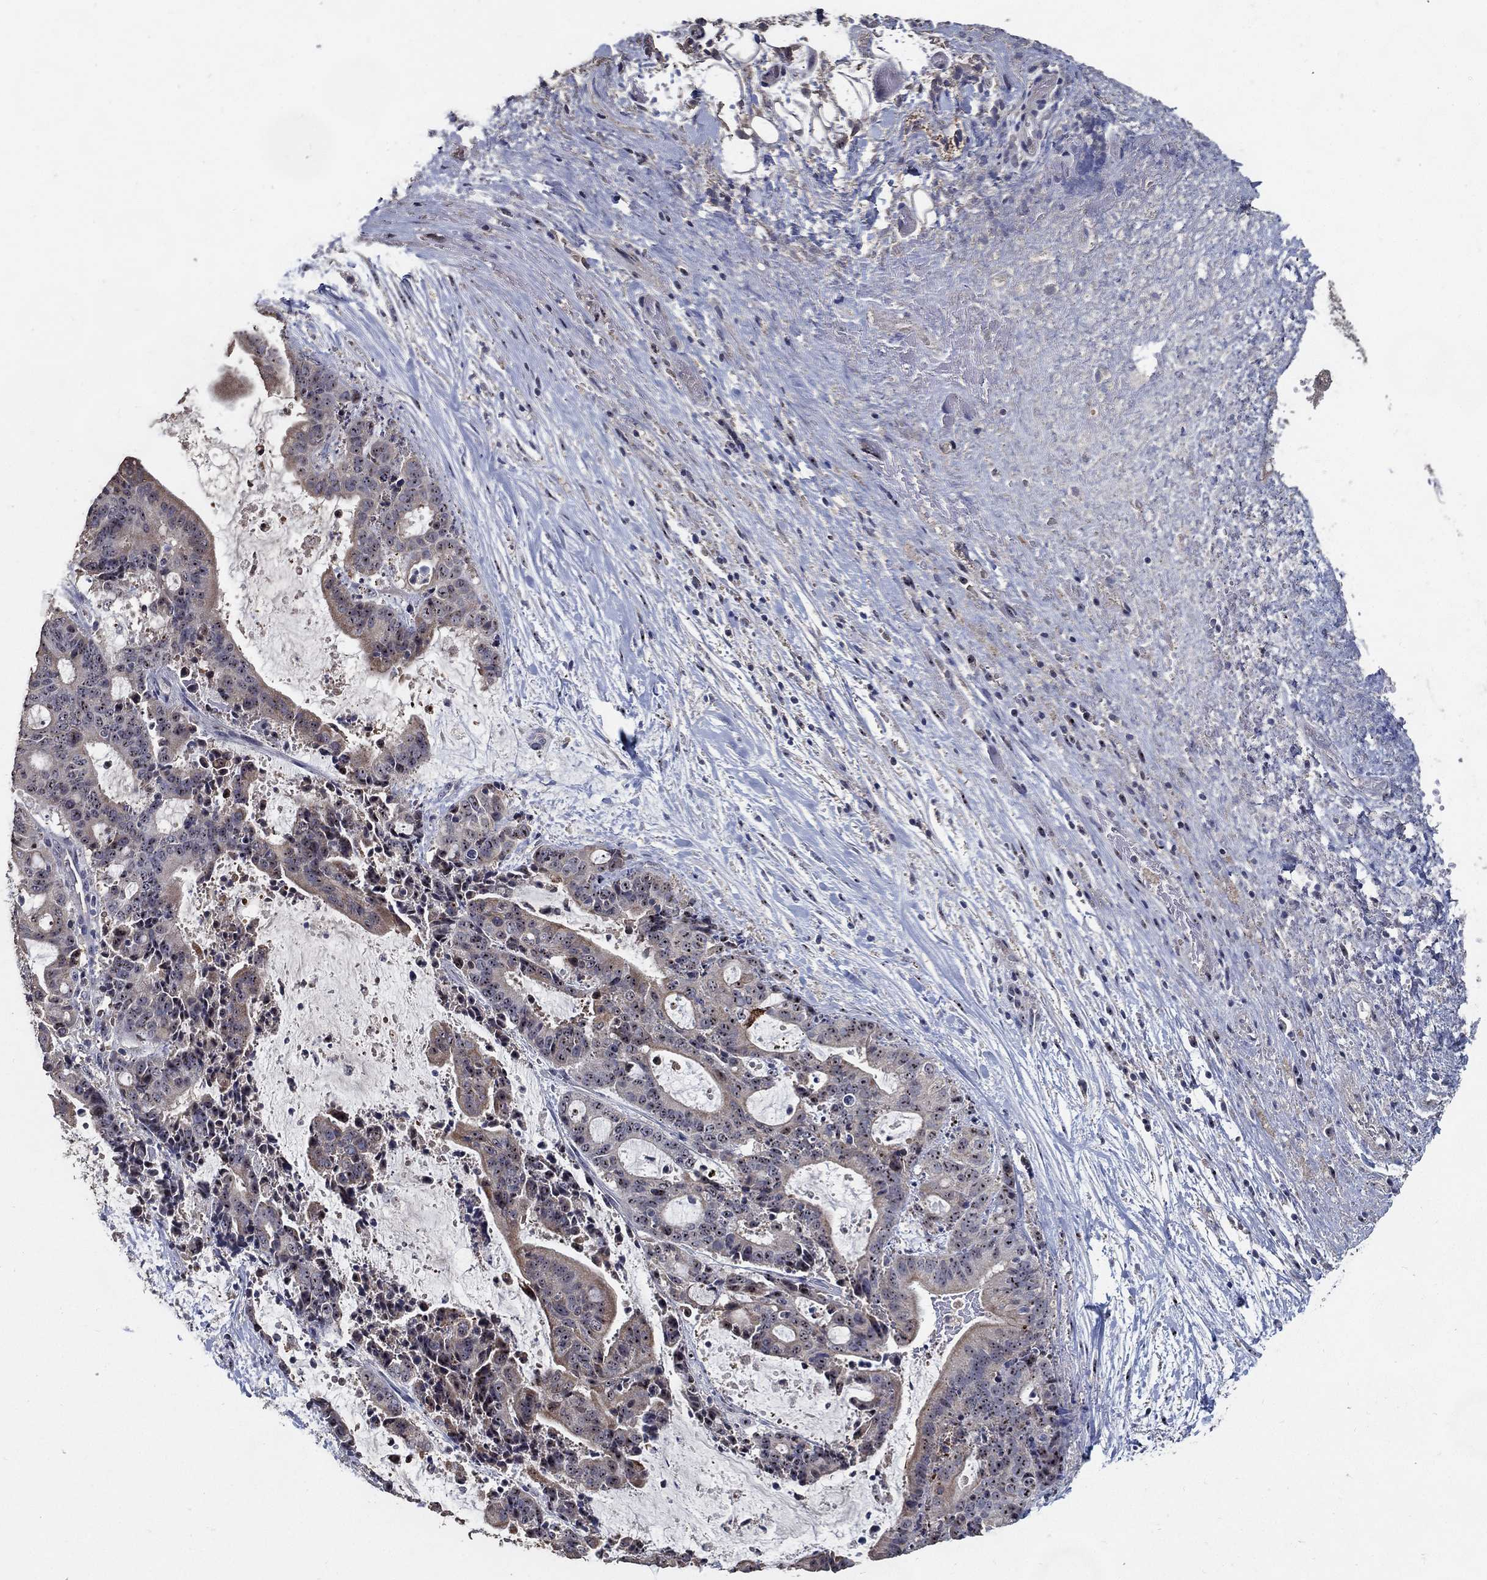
{"staining": {"intensity": "weak", "quantity": "<25%", "location": "cytoplasmic/membranous"}, "tissue": "liver cancer", "cell_type": "Tumor cells", "image_type": "cancer", "snomed": [{"axis": "morphology", "description": "Cholangiocarcinoma"}, {"axis": "topography", "description": "Liver"}], "caption": "High magnification brightfield microscopy of liver cancer (cholangiocarcinoma) stained with DAB (3,3'-diaminobenzidine) (brown) and counterstained with hematoxylin (blue): tumor cells show no significant positivity.", "gene": "EFNA1", "patient": {"sex": "female", "age": 73}}